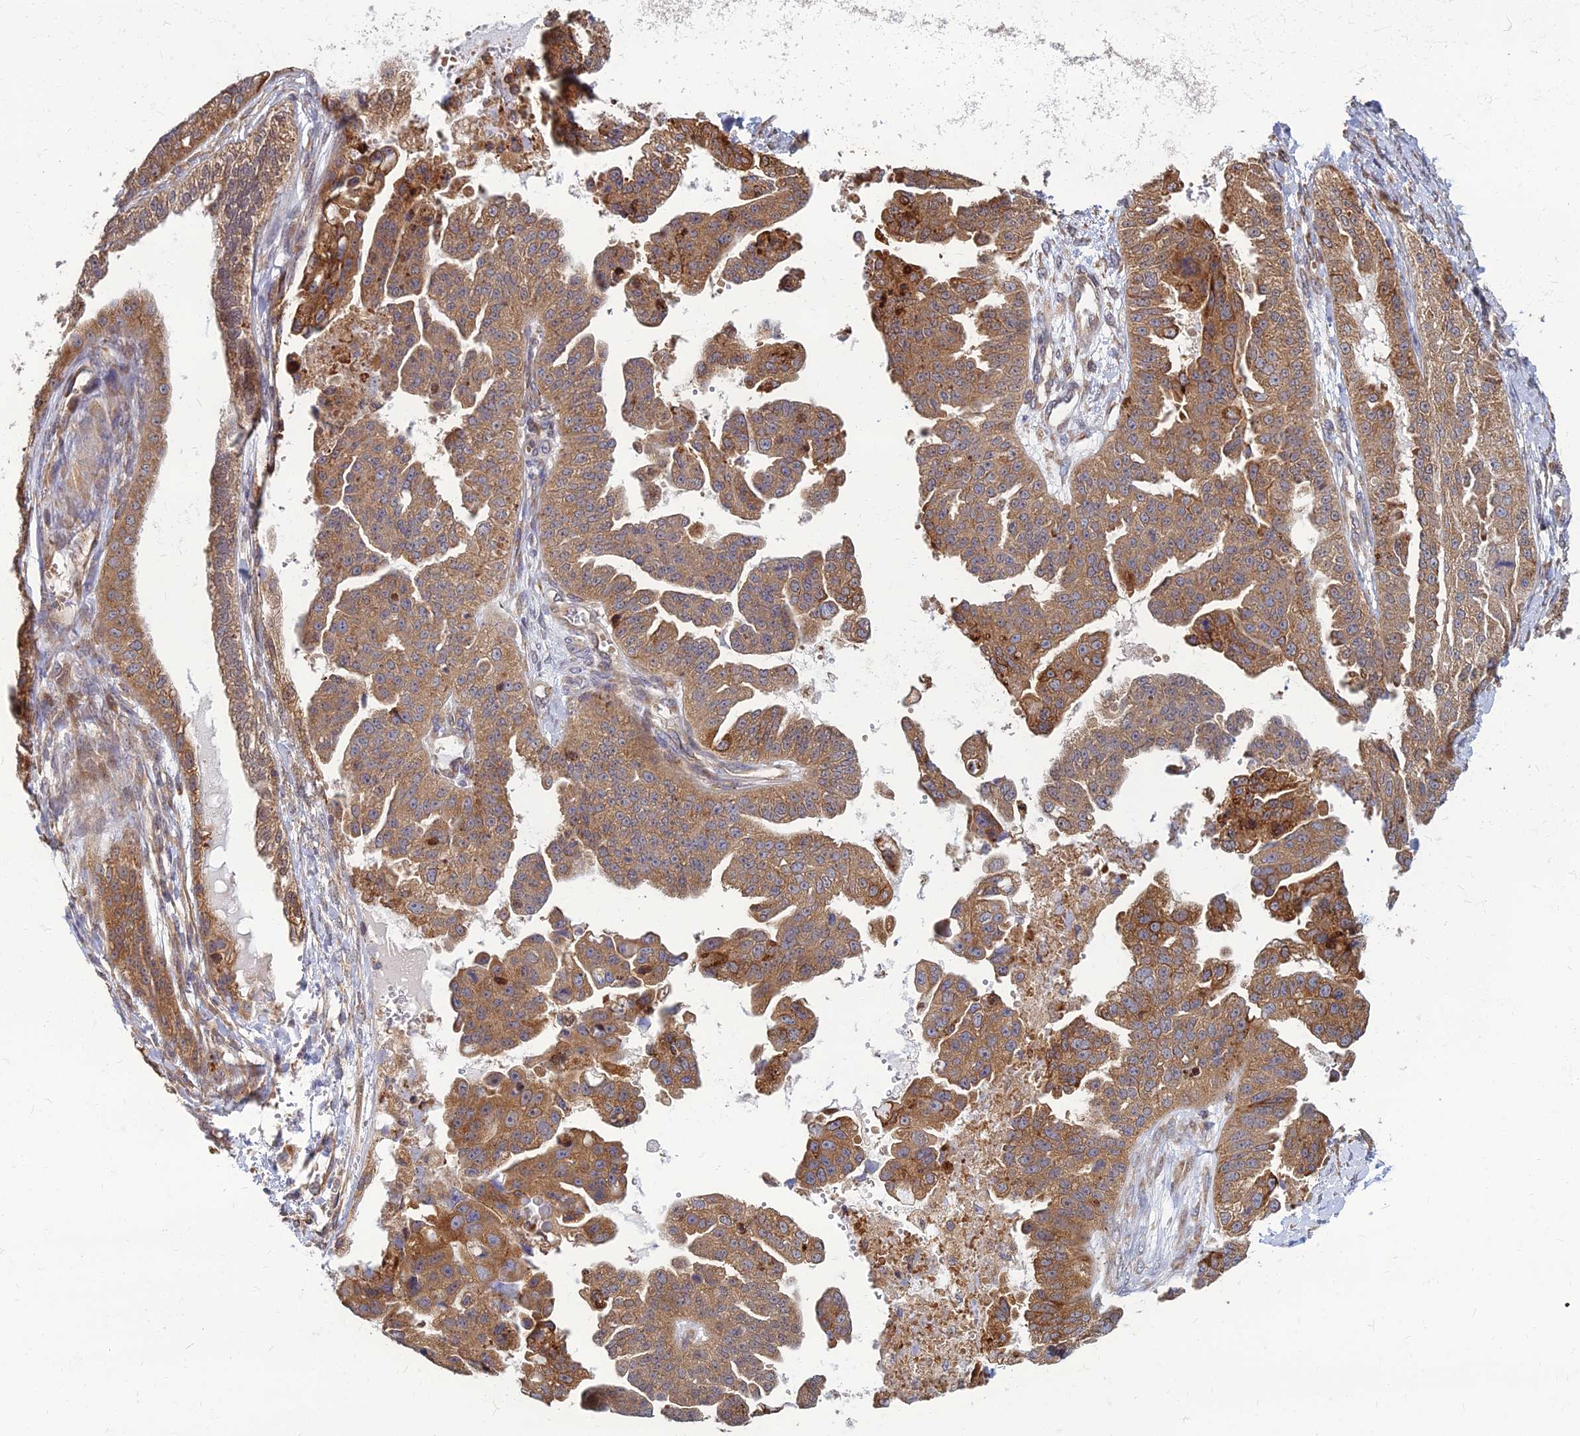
{"staining": {"intensity": "moderate", "quantity": ">75%", "location": "cytoplasmic/membranous"}, "tissue": "ovarian cancer", "cell_type": "Tumor cells", "image_type": "cancer", "snomed": [{"axis": "morphology", "description": "Cystadenocarcinoma, serous, NOS"}, {"axis": "topography", "description": "Ovary"}], "caption": "The photomicrograph displays immunohistochemical staining of ovarian cancer. There is moderate cytoplasmic/membranous staining is seen in approximately >75% of tumor cells.", "gene": "CCT6B", "patient": {"sex": "female", "age": 58}}